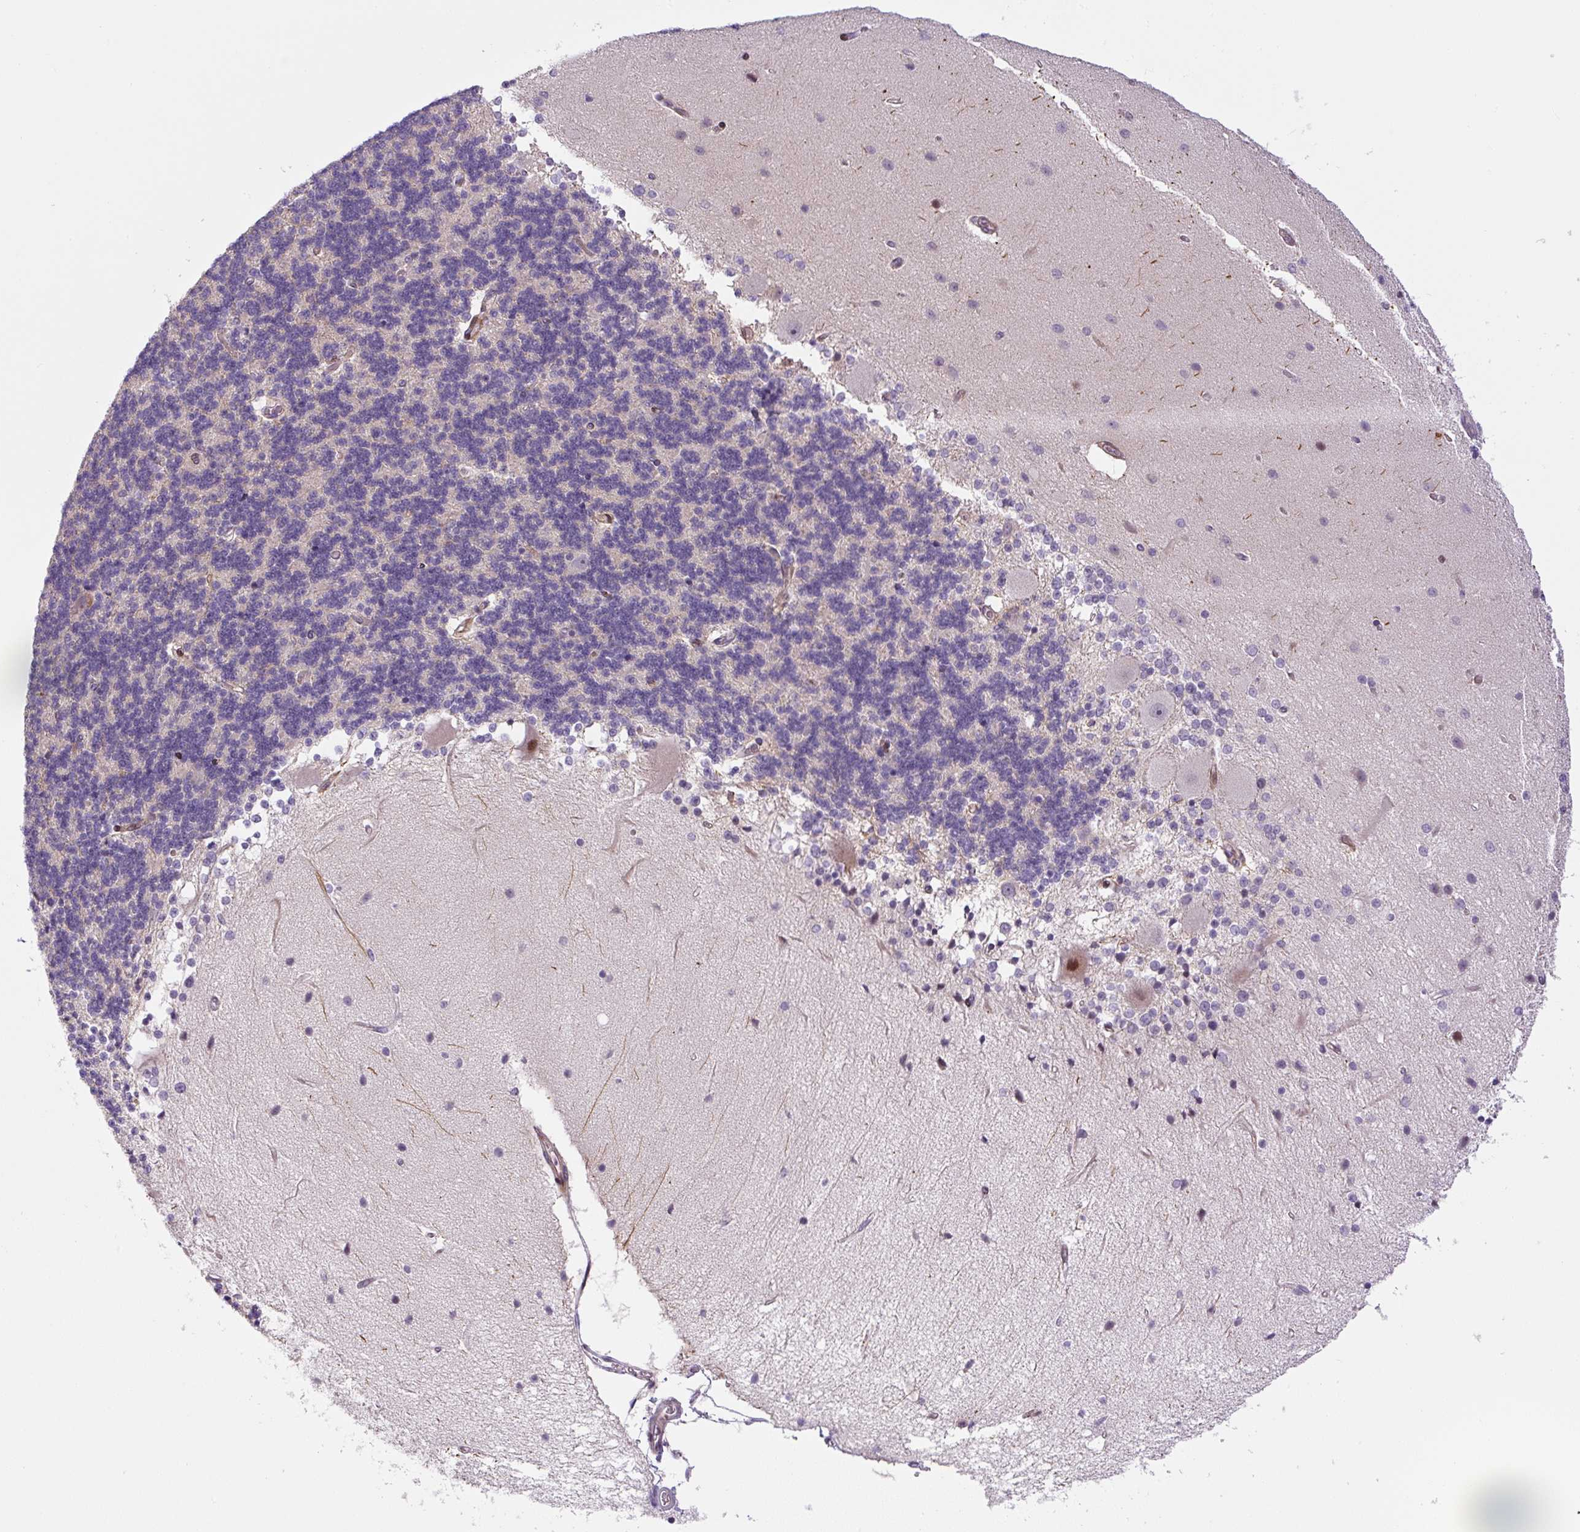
{"staining": {"intensity": "negative", "quantity": "none", "location": "none"}, "tissue": "cerebellum", "cell_type": "Cells in granular layer", "image_type": "normal", "snomed": [{"axis": "morphology", "description": "Normal tissue, NOS"}, {"axis": "topography", "description": "Cerebellum"}], "caption": "Image shows no significant protein positivity in cells in granular layer of normal cerebellum. (IHC, brightfield microscopy, high magnification).", "gene": "DISP3", "patient": {"sex": "female", "age": 54}}